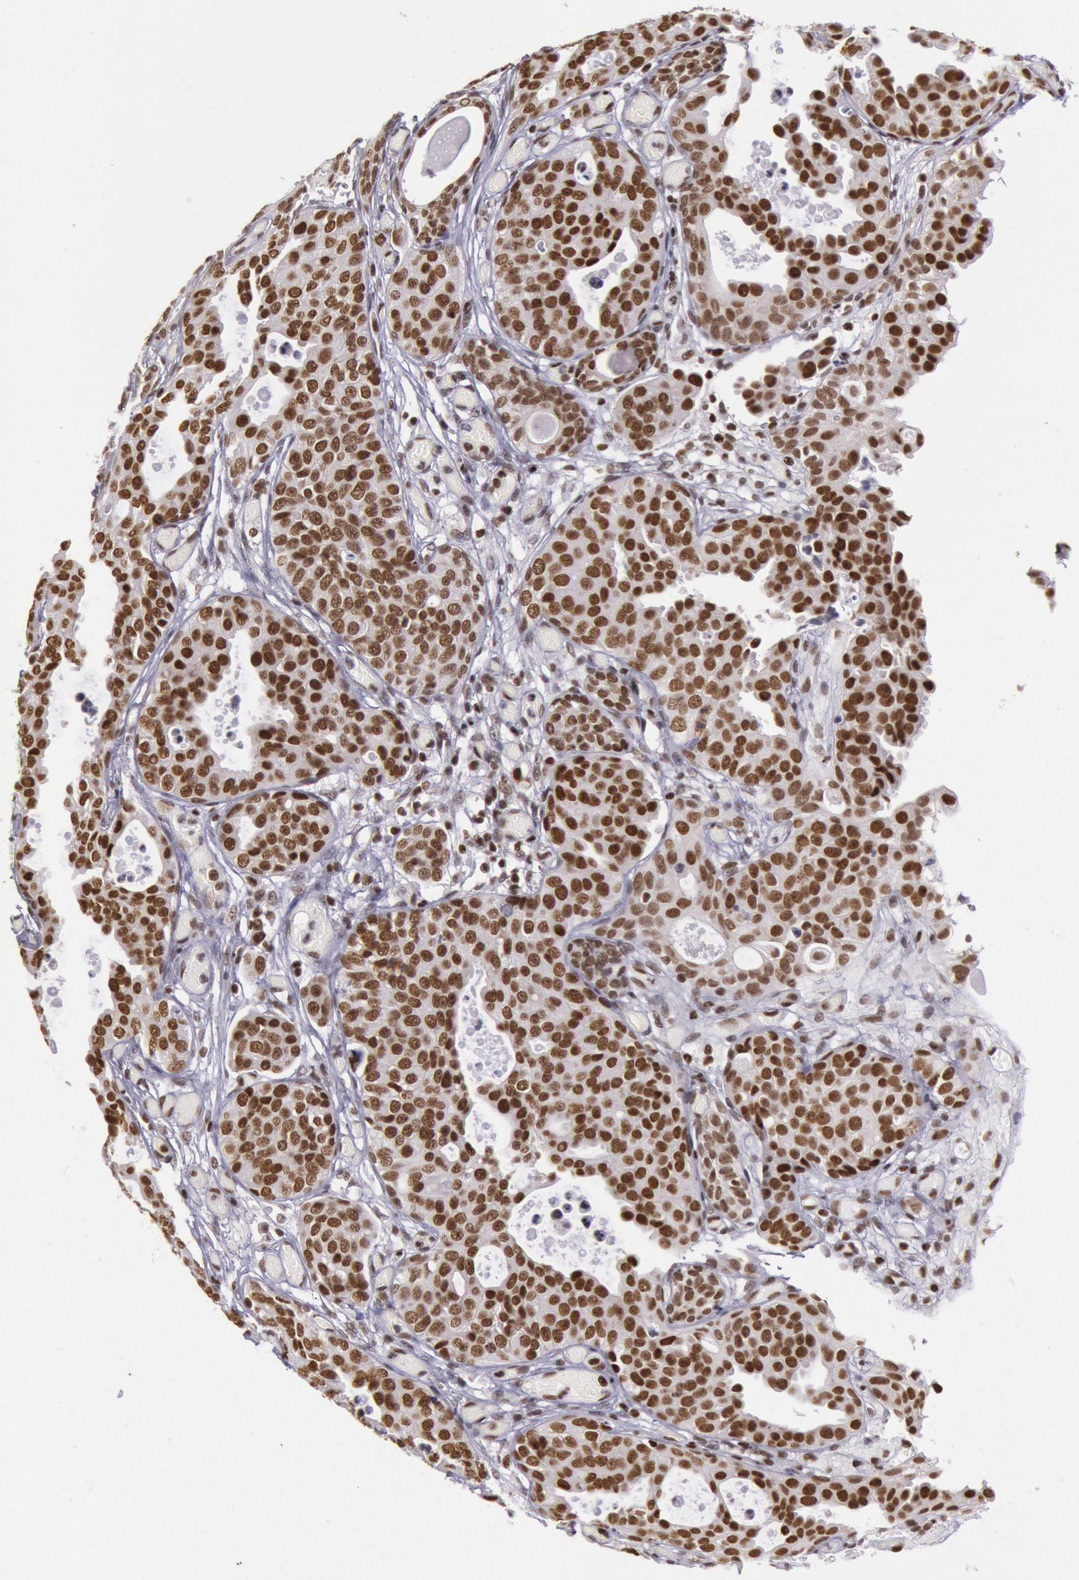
{"staining": {"intensity": "strong", "quantity": ">75%", "location": "nuclear"}, "tissue": "urothelial cancer", "cell_type": "Tumor cells", "image_type": "cancer", "snomed": [{"axis": "morphology", "description": "Urothelial carcinoma, High grade"}, {"axis": "topography", "description": "Urinary bladder"}], "caption": "Urothelial cancer tissue reveals strong nuclear staining in about >75% of tumor cells", "gene": "NKAP", "patient": {"sex": "male", "age": 78}}